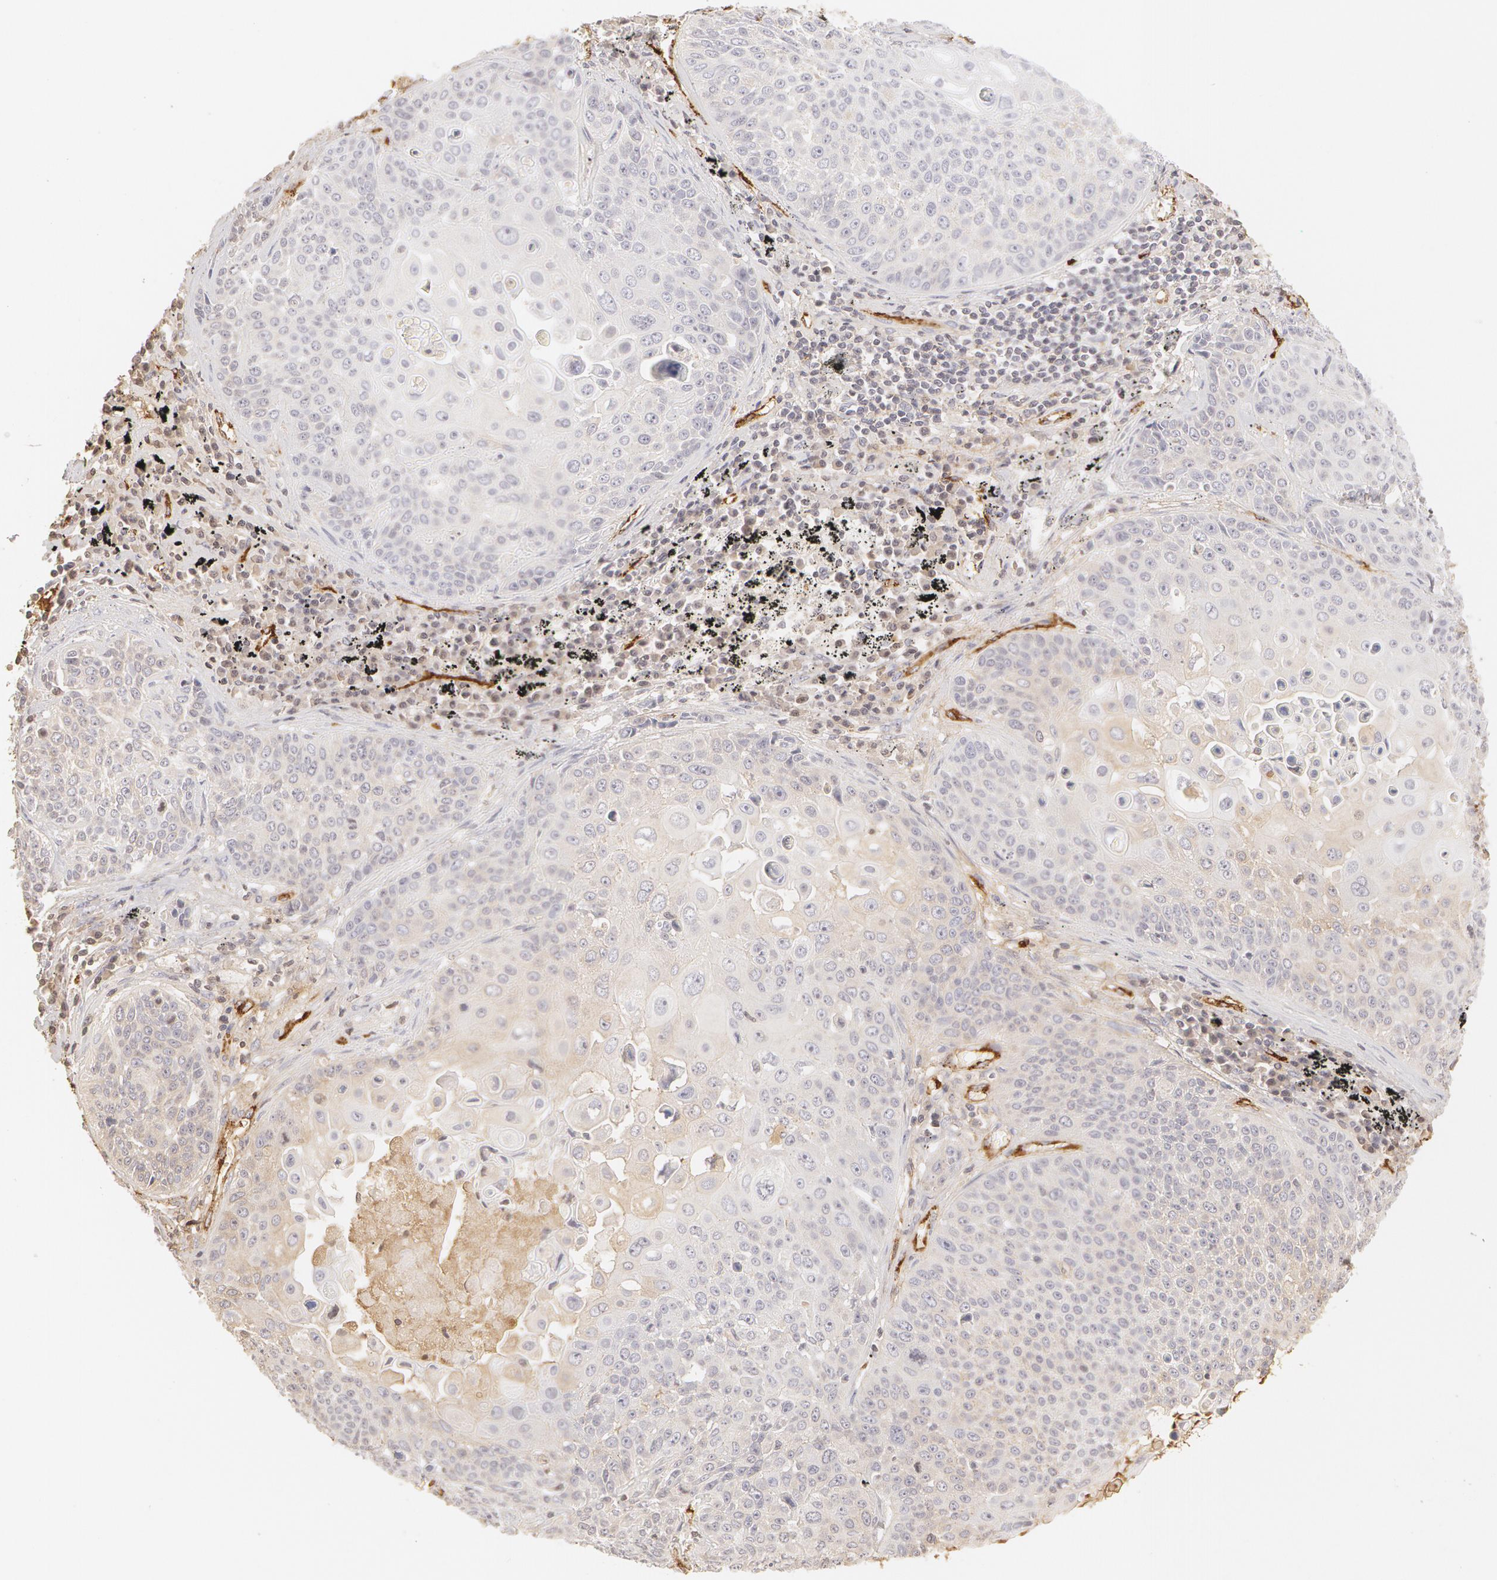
{"staining": {"intensity": "negative", "quantity": "none", "location": "none"}, "tissue": "lung cancer", "cell_type": "Tumor cells", "image_type": "cancer", "snomed": [{"axis": "morphology", "description": "Adenocarcinoma, NOS"}, {"axis": "topography", "description": "Lung"}], "caption": "Immunohistochemical staining of human lung cancer (adenocarcinoma) shows no significant staining in tumor cells.", "gene": "VWF", "patient": {"sex": "male", "age": 60}}